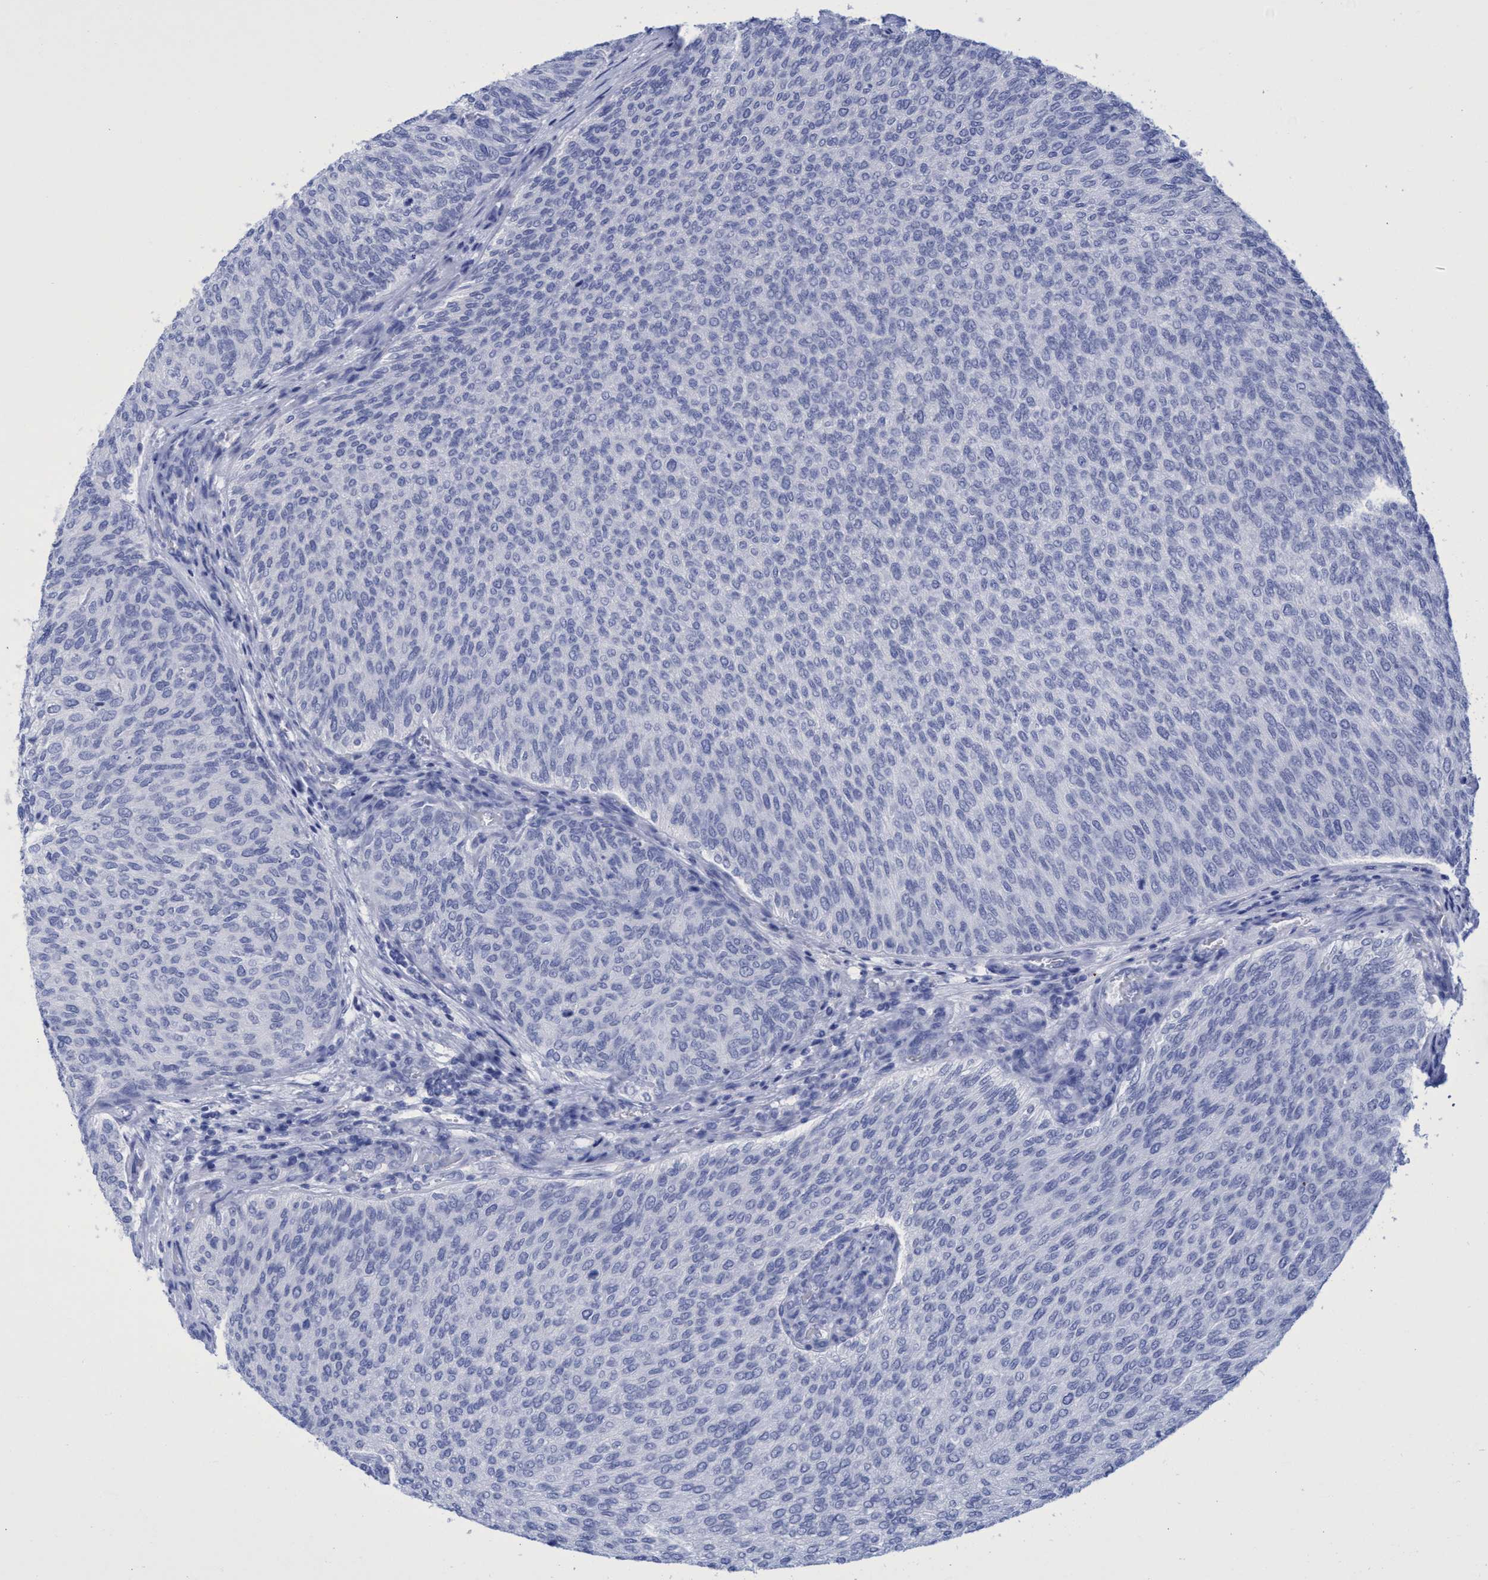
{"staining": {"intensity": "negative", "quantity": "none", "location": "none"}, "tissue": "urothelial cancer", "cell_type": "Tumor cells", "image_type": "cancer", "snomed": [{"axis": "morphology", "description": "Urothelial carcinoma, Low grade"}, {"axis": "topography", "description": "Urinary bladder"}], "caption": "DAB immunohistochemical staining of low-grade urothelial carcinoma displays no significant expression in tumor cells.", "gene": "INSL6", "patient": {"sex": "female", "age": 79}}